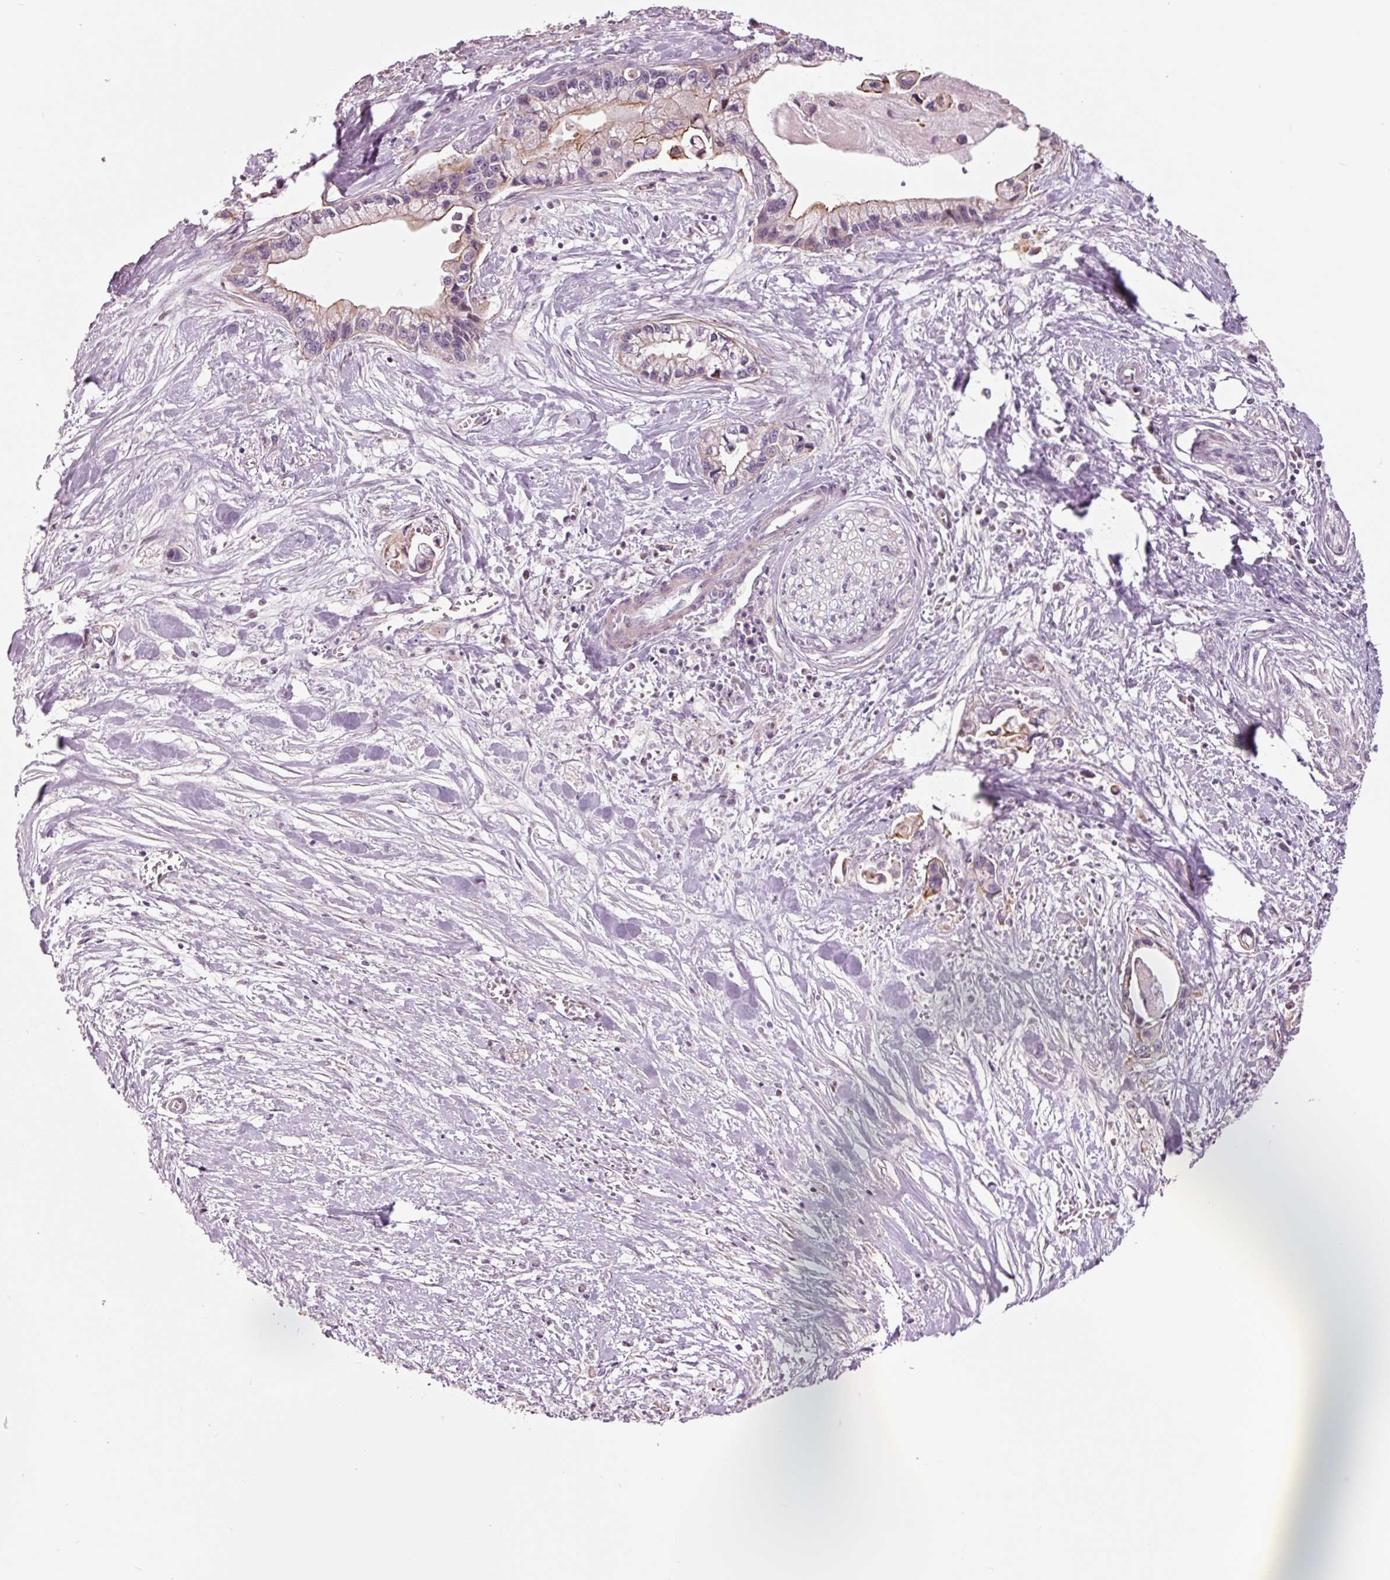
{"staining": {"intensity": "weak", "quantity": "25%-75%", "location": "cytoplasmic/membranous"}, "tissue": "pancreatic cancer", "cell_type": "Tumor cells", "image_type": "cancer", "snomed": [{"axis": "morphology", "description": "Adenocarcinoma, NOS"}, {"axis": "topography", "description": "Pancreas"}], "caption": "Protein expression analysis of human pancreatic cancer reveals weak cytoplasmic/membranous staining in about 25%-75% of tumor cells.", "gene": "DAPP1", "patient": {"sex": "male", "age": 61}}